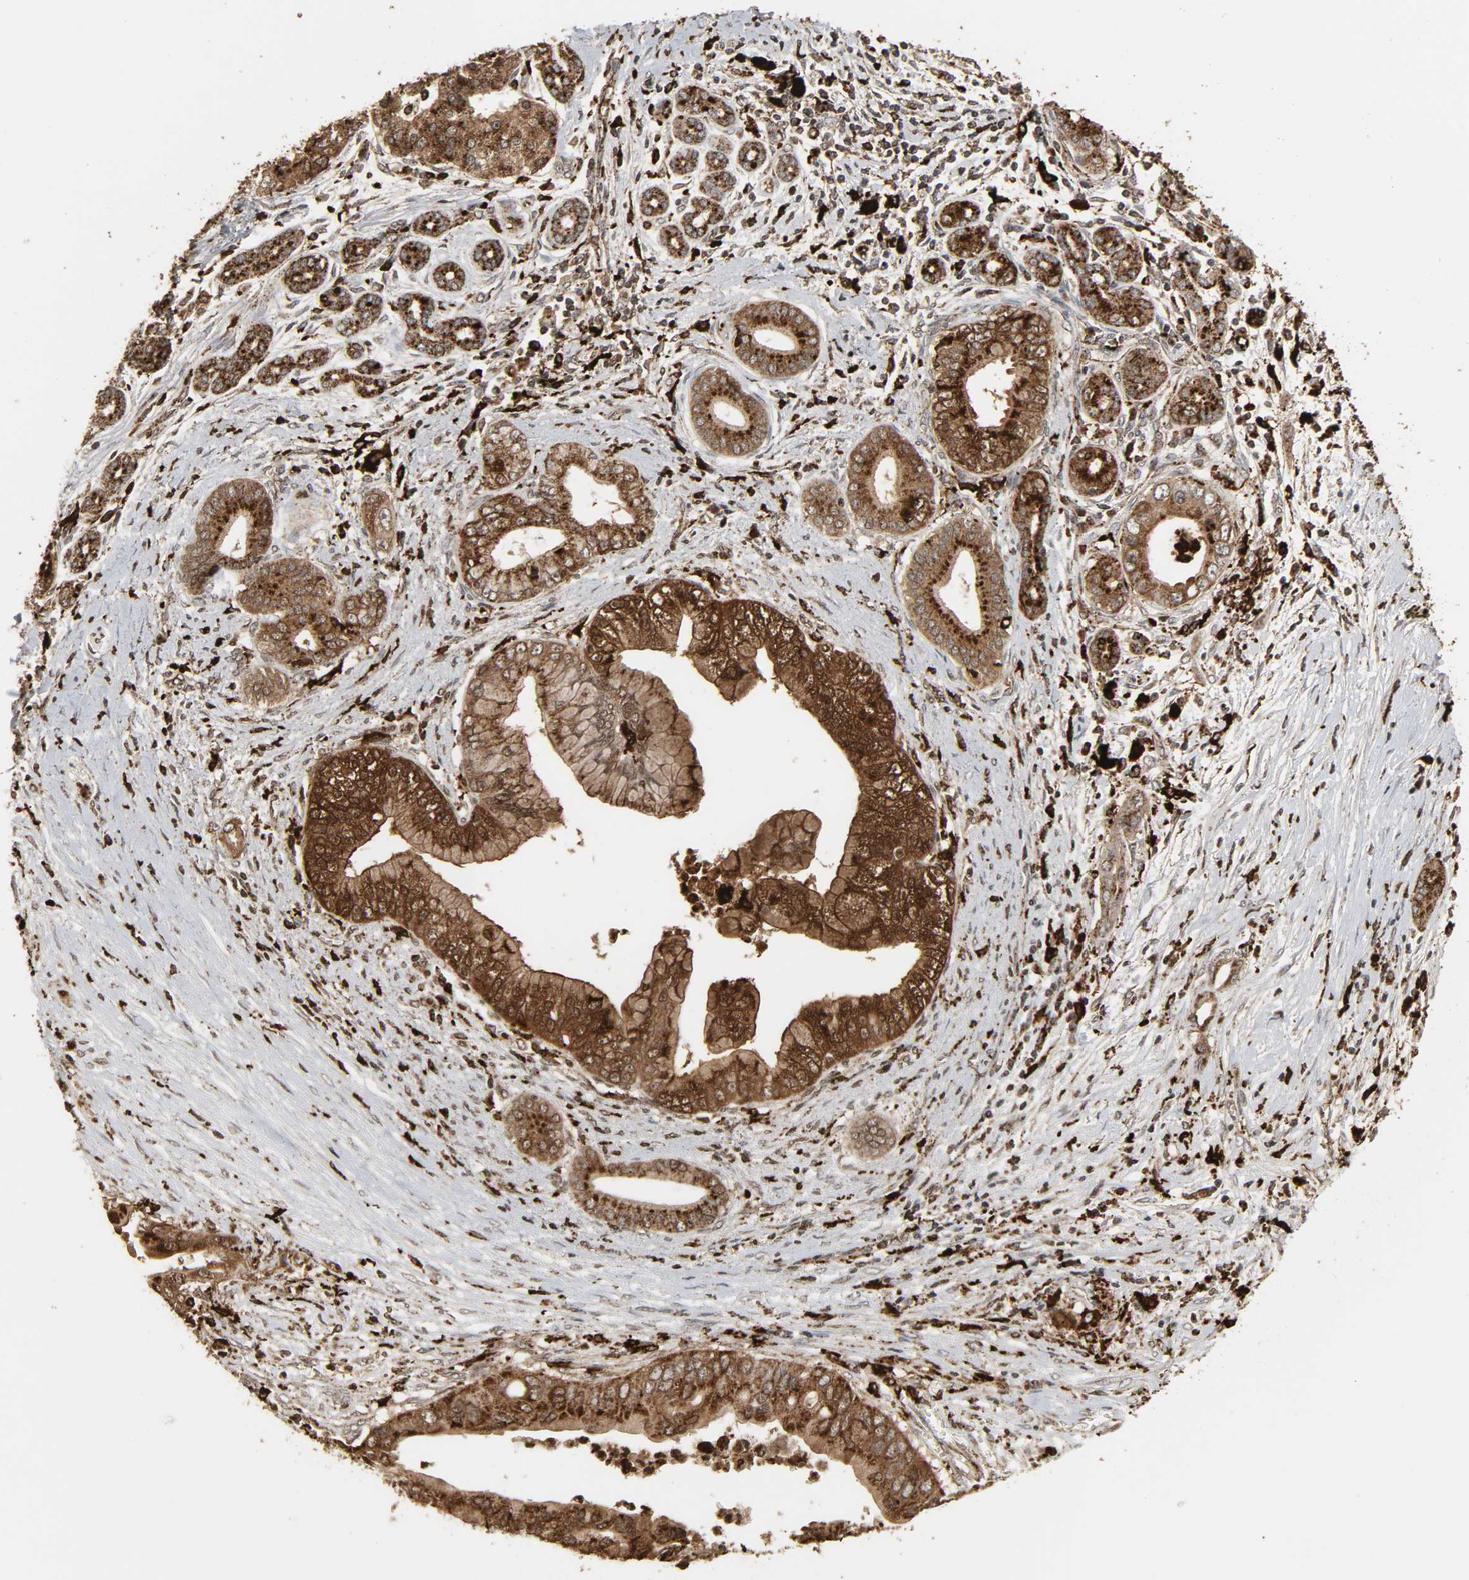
{"staining": {"intensity": "strong", "quantity": ">75%", "location": "cytoplasmic/membranous"}, "tissue": "pancreatic cancer", "cell_type": "Tumor cells", "image_type": "cancer", "snomed": [{"axis": "morphology", "description": "Adenocarcinoma, NOS"}, {"axis": "topography", "description": "Pancreas"}], "caption": "The immunohistochemical stain shows strong cytoplasmic/membranous staining in tumor cells of pancreatic cancer tissue.", "gene": "PSAP", "patient": {"sex": "male", "age": 59}}